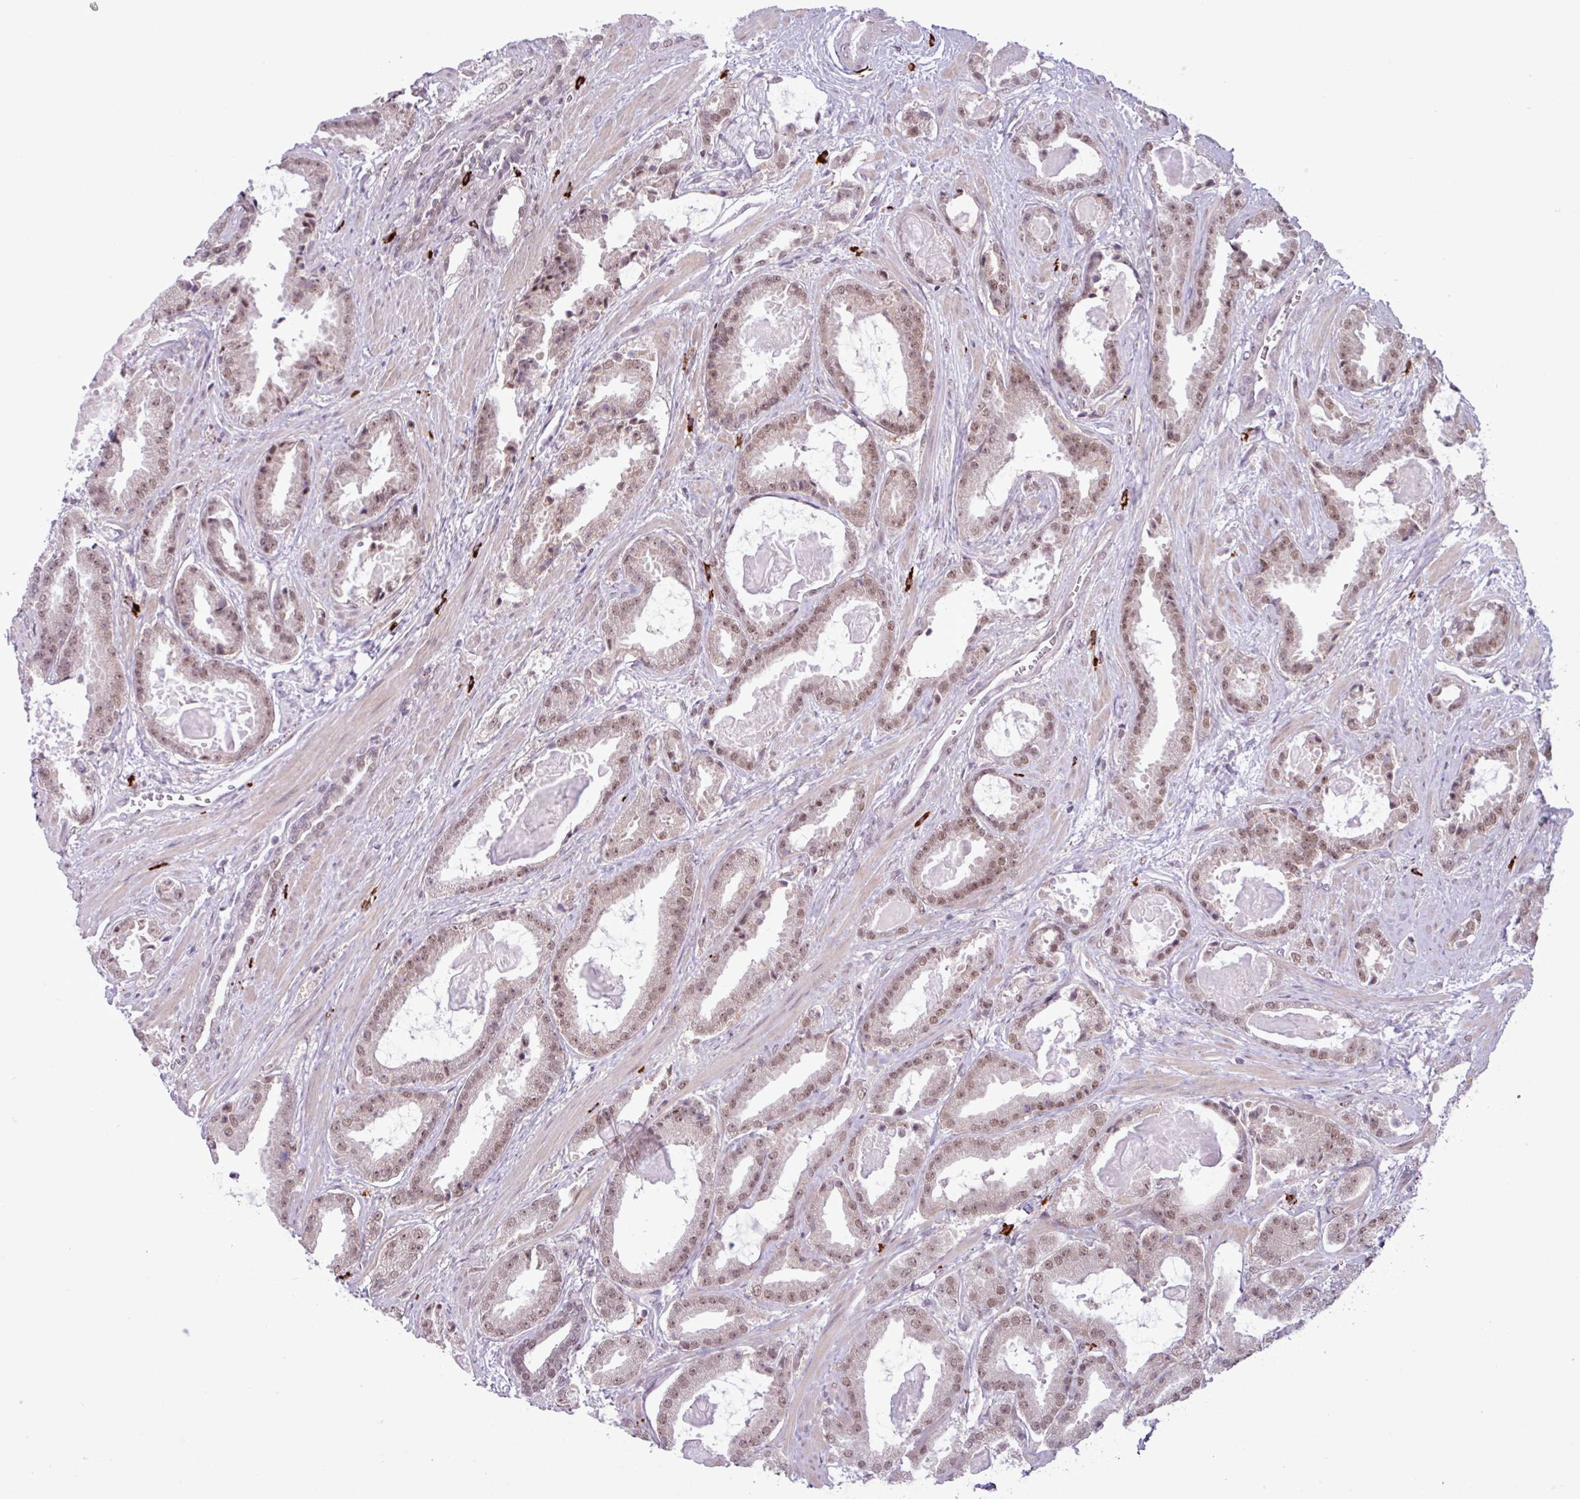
{"staining": {"intensity": "moderate", "quantity": ">75%", "location": "nuclear"}, "tissue": "prostate cancer", "cell_type": "Tumor cells", "image_type": "cancer", "snomed": [{"axis": "morphology", "description": "Adenocarcinoma, Low grade"}, {"axis": "topography", "description": "Prostate"}], "caption": "This image reveals immunohistochemistry (IHC) staining of adenocarcinoma (low-grade) (prostate), with medium moderate nuclear staining in approximately >75% of tumor cells.", "gene": "NOTCH2", "patient": {"sex": "male", "age": 62}}